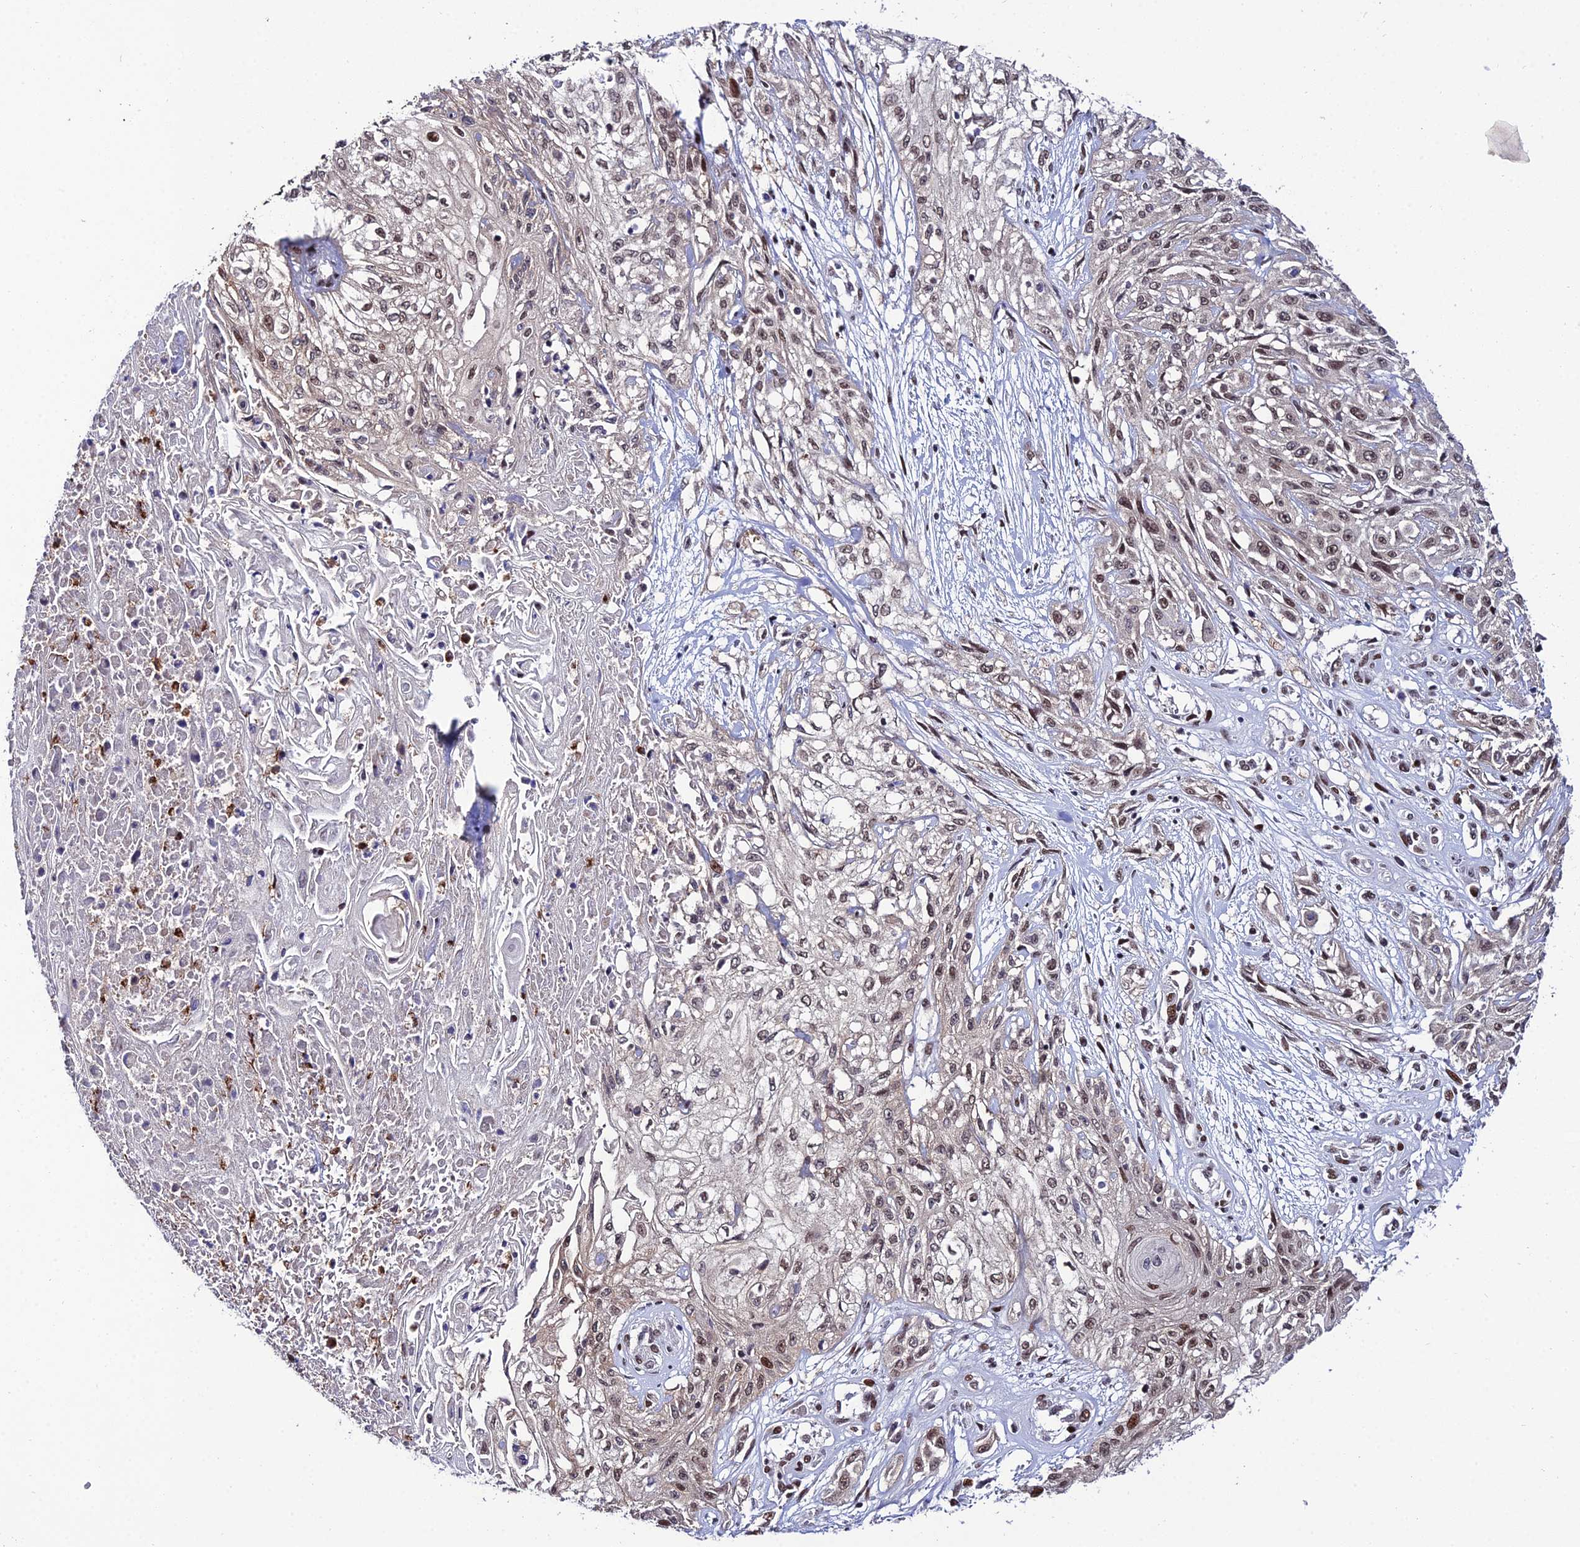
{"staining": {"intensity": "moderate", "quantity": "25%-75%", "location": "nuclear"}, "tissue": "skin cancer", "cell_type": "Tumor cells", "image_type": "cancer", "snomed": [{"axis": "morphology", "description": "Squamous cell carcinoma, NOS"}, {"axis": "morphology", "description": "Squamous cell carcinoma, metastatic, NOS"}, {"axis": "topography", "description": "Skin"}, {"axis": "topography", "description": "Lymph node"}], "caption": "Protein analysis of skin cancer tissue shows moderate nuclear positivity in about 25%-75% of tumor cells.", "gene": "SYT15", "patient": {"sex": "male", "age": 75}}